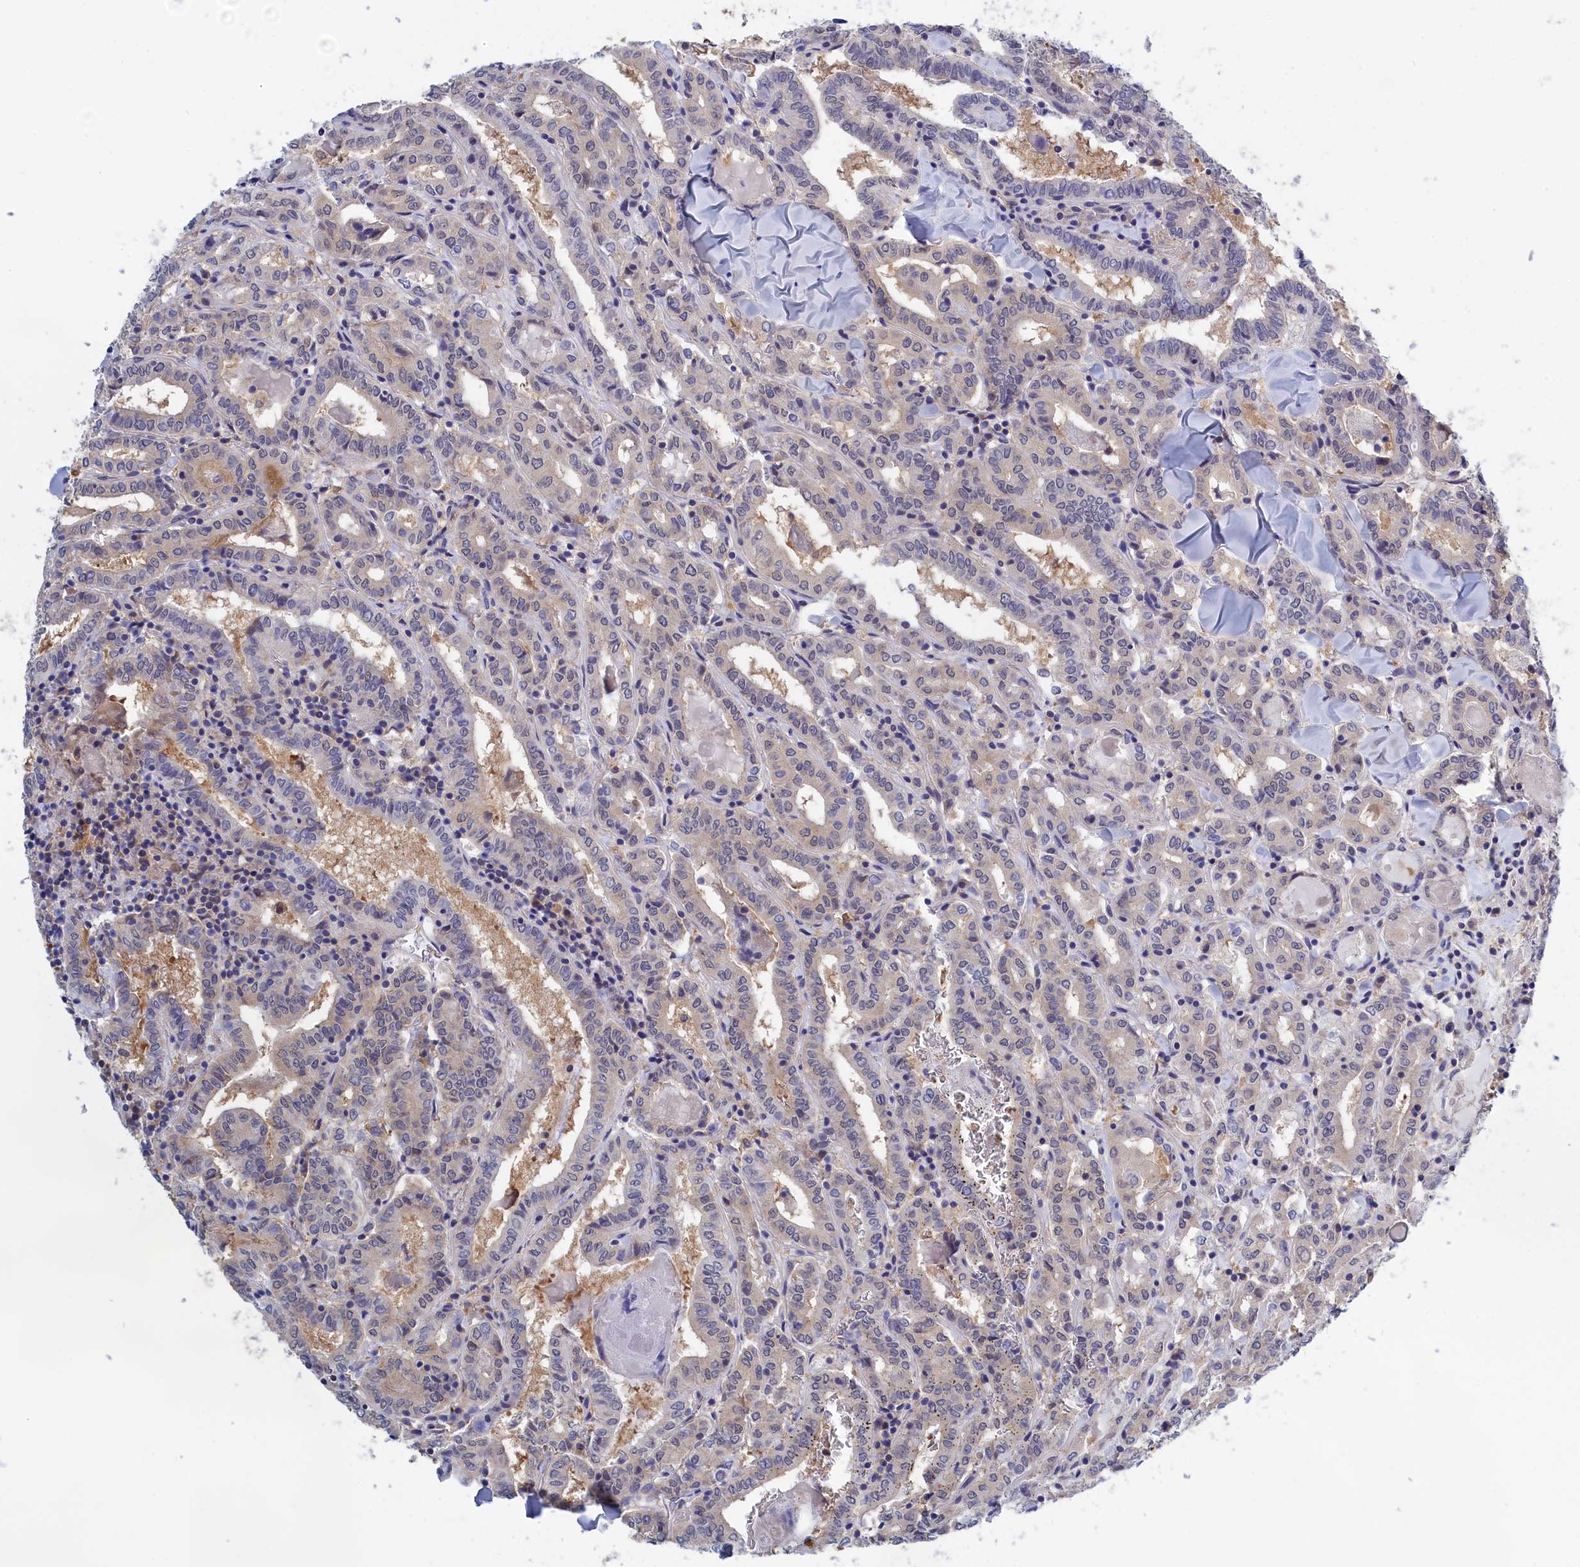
{"staining": {"intensity": "negative", "quantity": "none", "location": "none"}, "tissue": "thyroid cancer", "cell_type": "Tumor cells", "image_type": "cancer", "snomed": [{"axis": "morphology", "description": "Papillary adenocarcinoma, NOS"}, {"axis": "topography", "description": "Thyroid gland"}], "caption": "The histopathology image reveals no staining of tumor cells in thyroid cancer.", "gene": "PGP", "patient": {"sex": "female", "age": 72}}